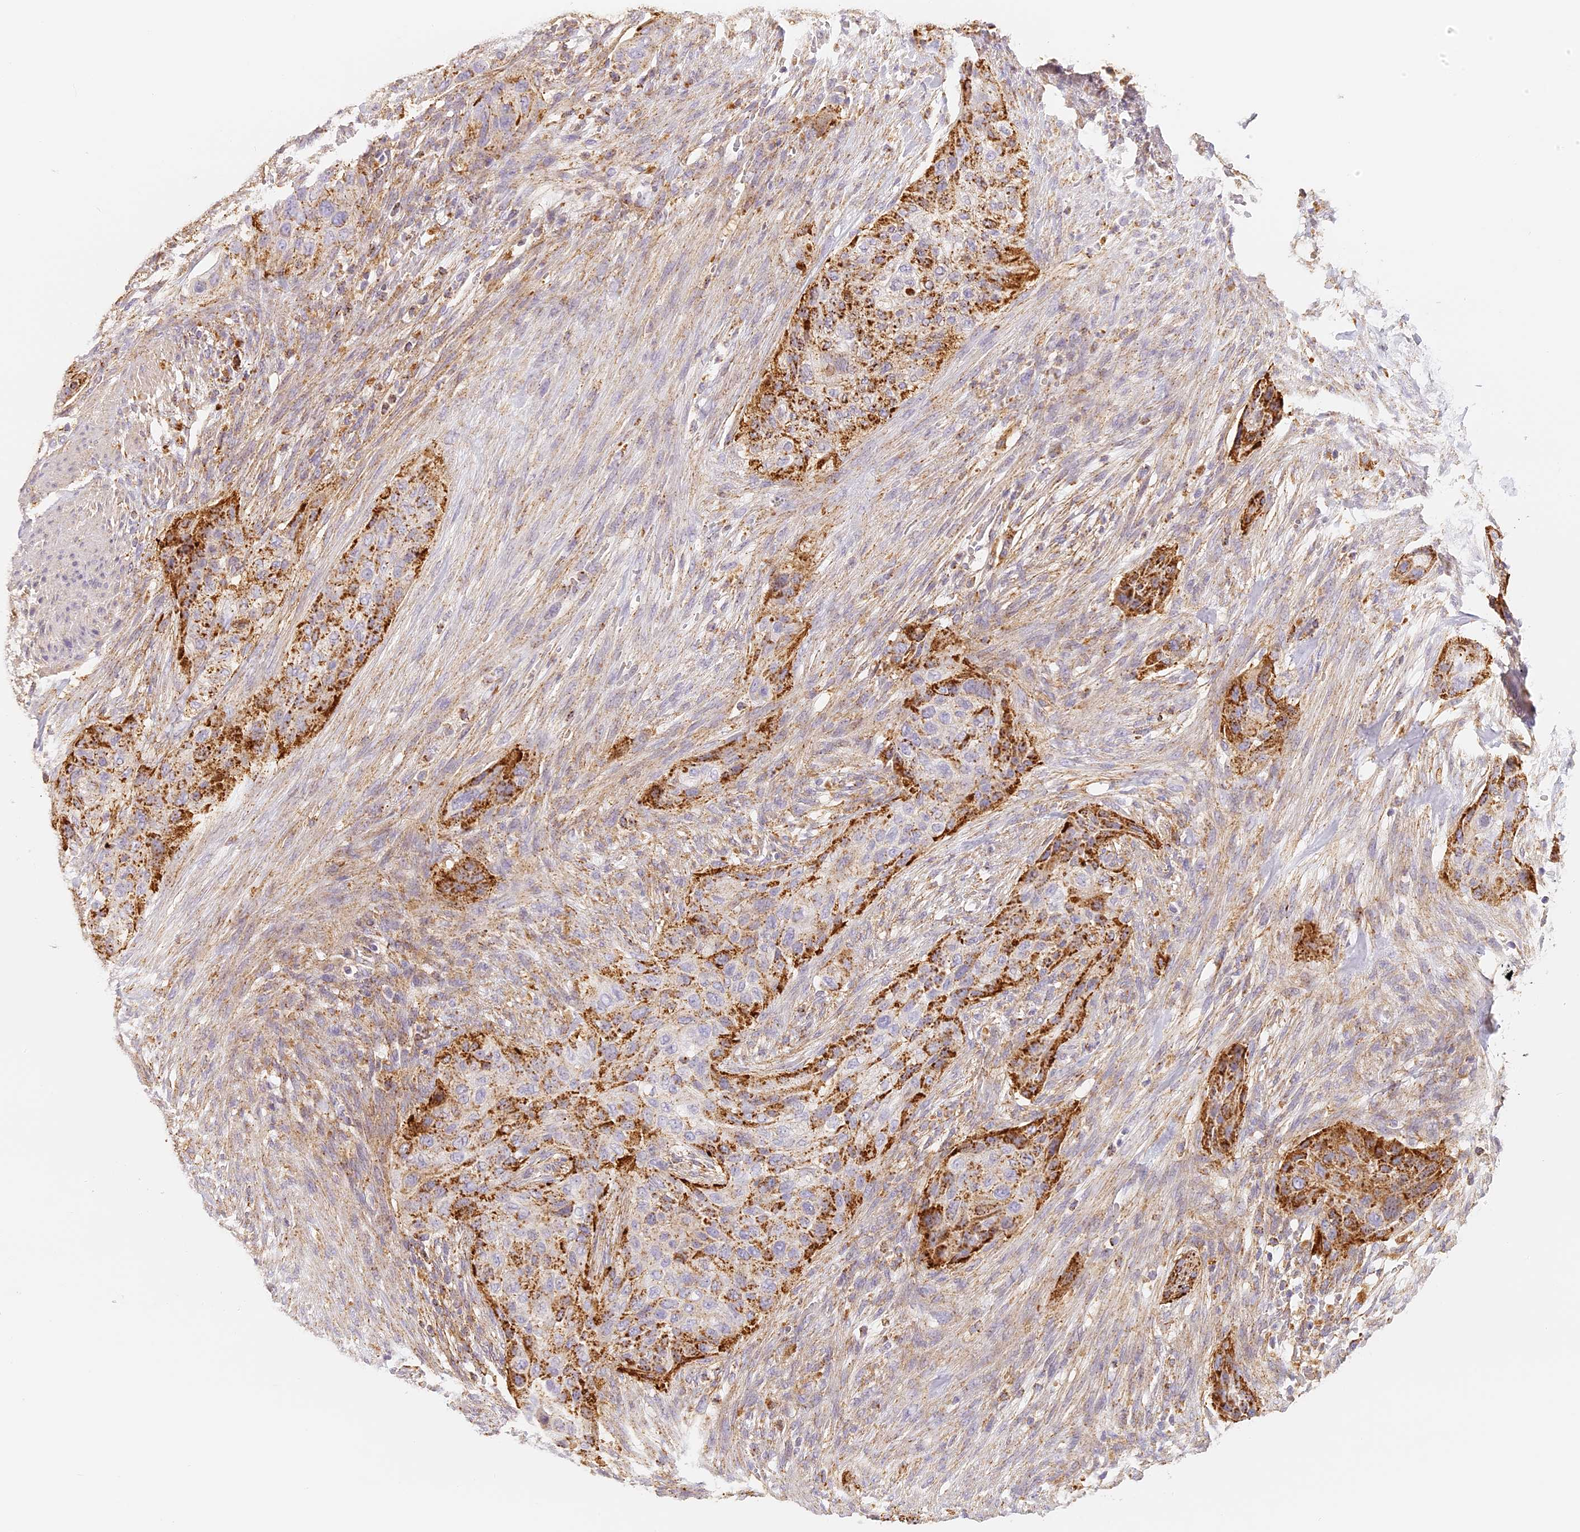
{"staining": {"intensity": "moderate", "quantity": "25%-75%", "location": "cytoplasmic/membranous"}, "tissue": "urothelial cancer", "cell_type": "Tumor cells", "image_type": "cancer", "snomed": [{"axis": "morphology", "description": "Urothelial carcinoma, High grade"}, {"axis": "topography", "description": "Urinary bladder"}], "caption": "Protein positivity by immunohistochemistry shows moderate cytoplasmic/membranous expression in about 25%-75% of tumor cells in high-grade urothelial carcinoma. (IHC, brightfield microscopy, high magnification).", "gene": "LAMP2", "patient": {"sex": "male", "age": 35}}